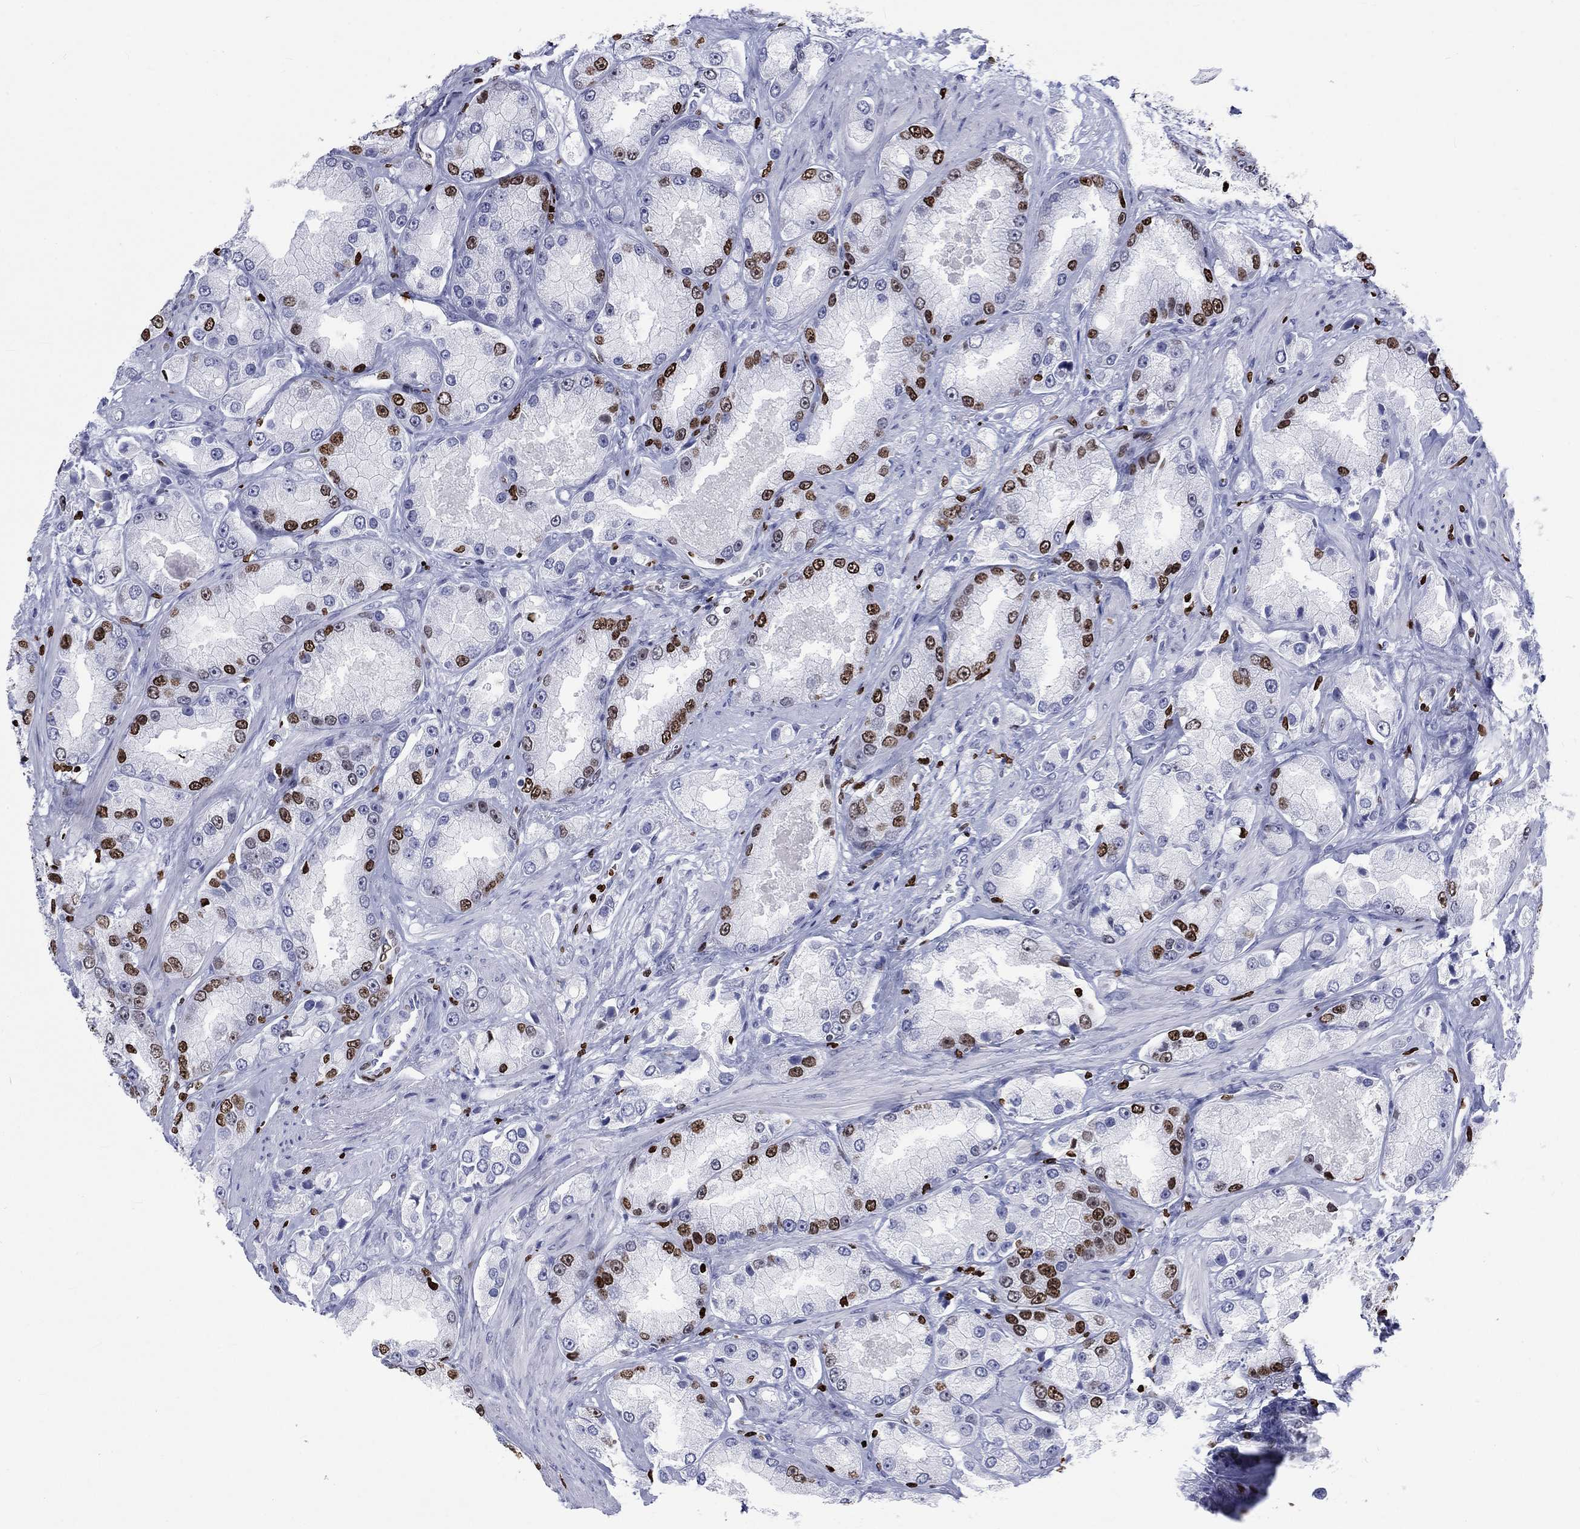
{"staining": {"intensity": "strong", "quantity": "<25%", "location": "nuclear"}, "tissue": "prostate cancer", "cell_type": "Tumor cells", "image_type": "cancer", "snomed": [{"axis": "morphology", "description": "Adenocarcinoma, NOS"}, {"axis": "topography", "description": "Prostate and seminal vesicle, NOS"}, {"axis": "topography", "description": "Prostate"}], "caption": "Immunohistochemistry of adenocarcinoma (prostate) shows medium levels of strong nuclear positivity in about <25% of tumor cells. (Stains: DAB (3,3'-diaminobenzidine) in brown, nuclei in blue, Microscopy: brightfield microscopy at high magnification).", "gene": "H1-5", "patient": {"sex": "male", "age": 64}}